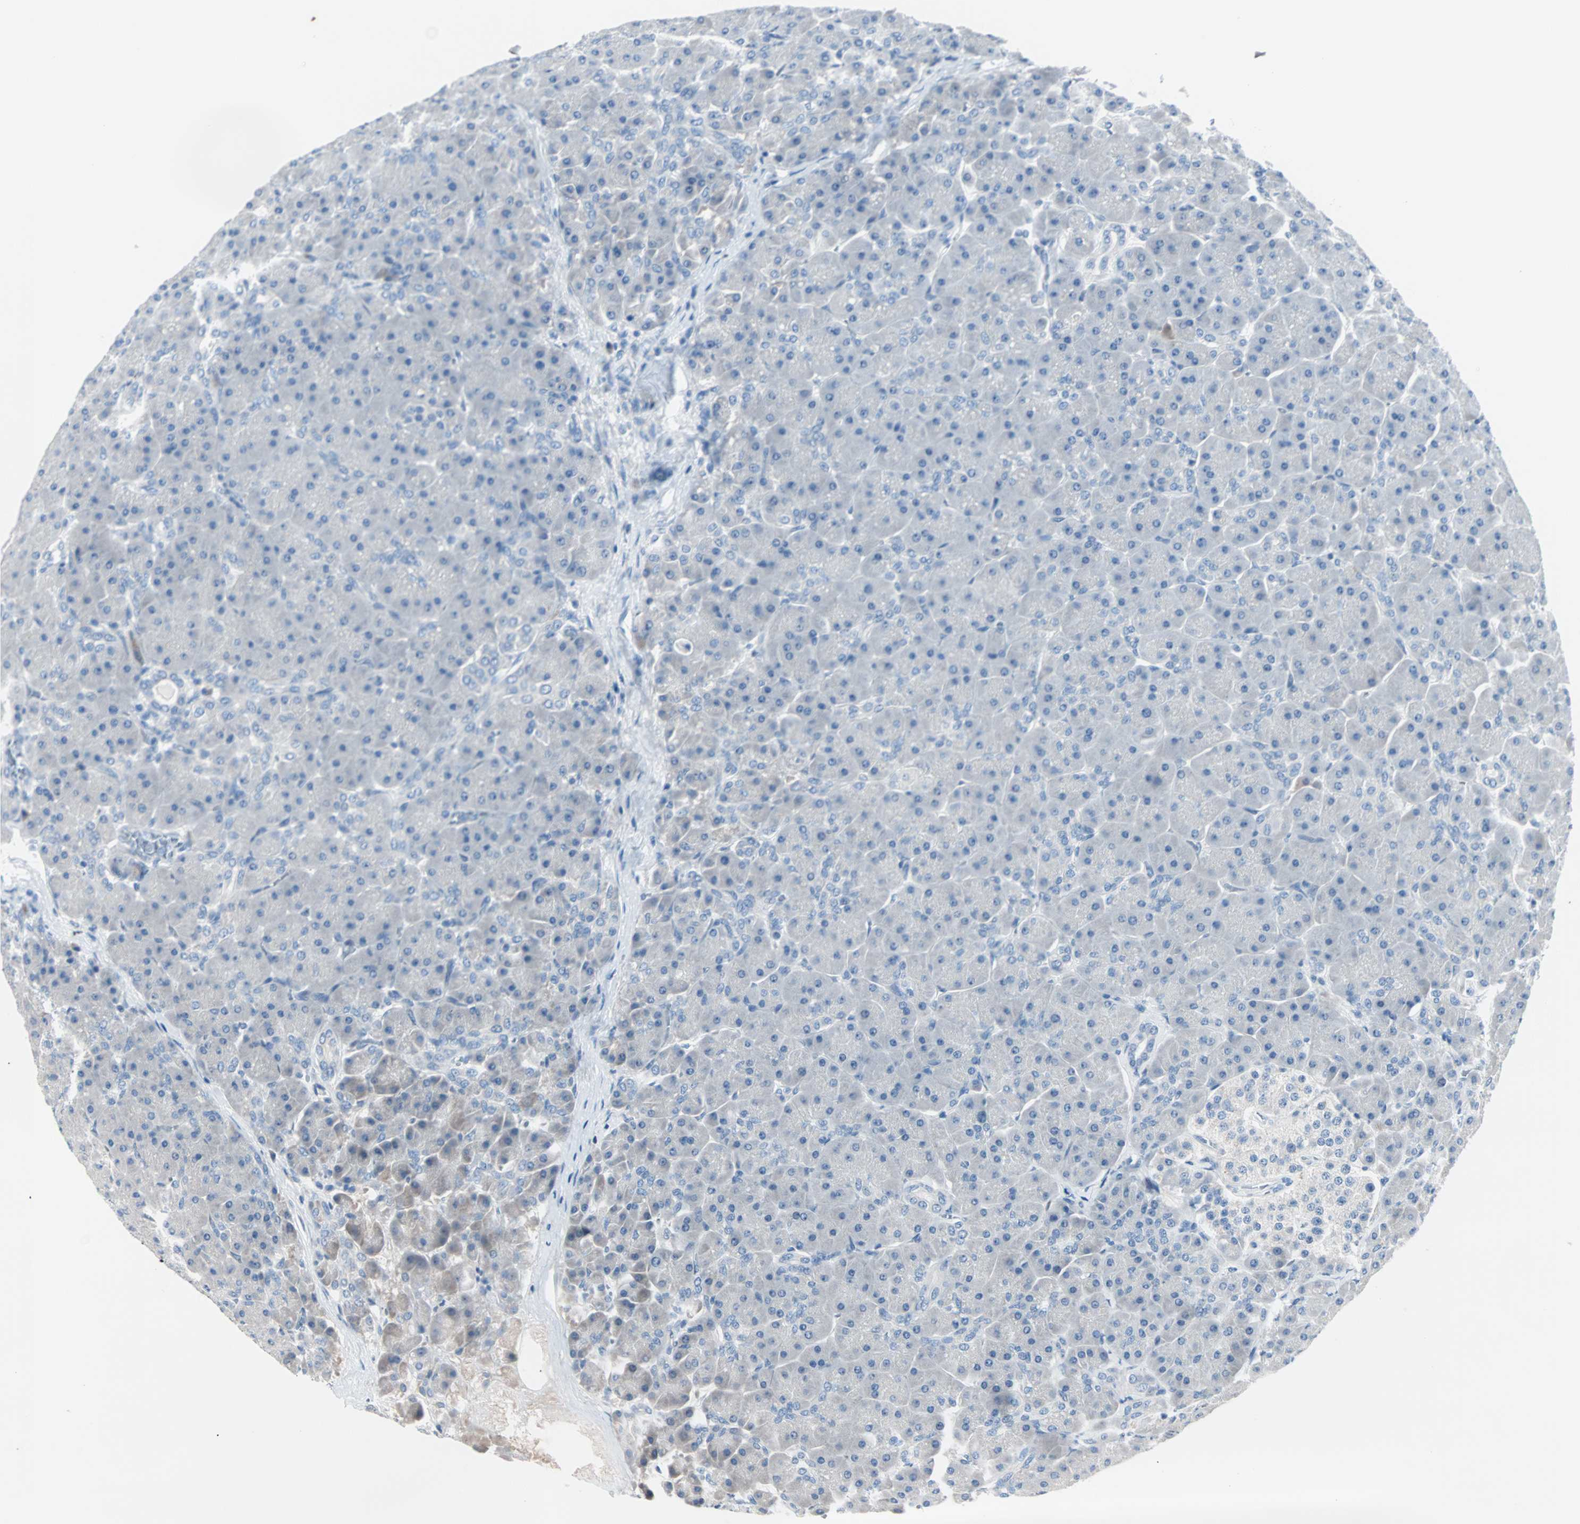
{"staining": {"intensity": "moderate", "quantity": "<25%", "location": "cytoplasmic/membranous"}, "tissue": "pancreas", "cell_type": "Exocrine glandular cells", "image_type": "normal", "snomed": [{"axis": "morphology", "description": "Normal tissue, NOS"}, {"axis": "topography", "description": "Pancreas"}], "caption": "Immunohistochemistry (IHC) histopathology image of unremarkable pancreas stained for a protein (brown), which displays low levels of moderate cytoplasmic/membranous expression in about <25% of exocrine glandular cells.", "gene": "NEFH", "patient": {"sex": "male", "age": 66}}